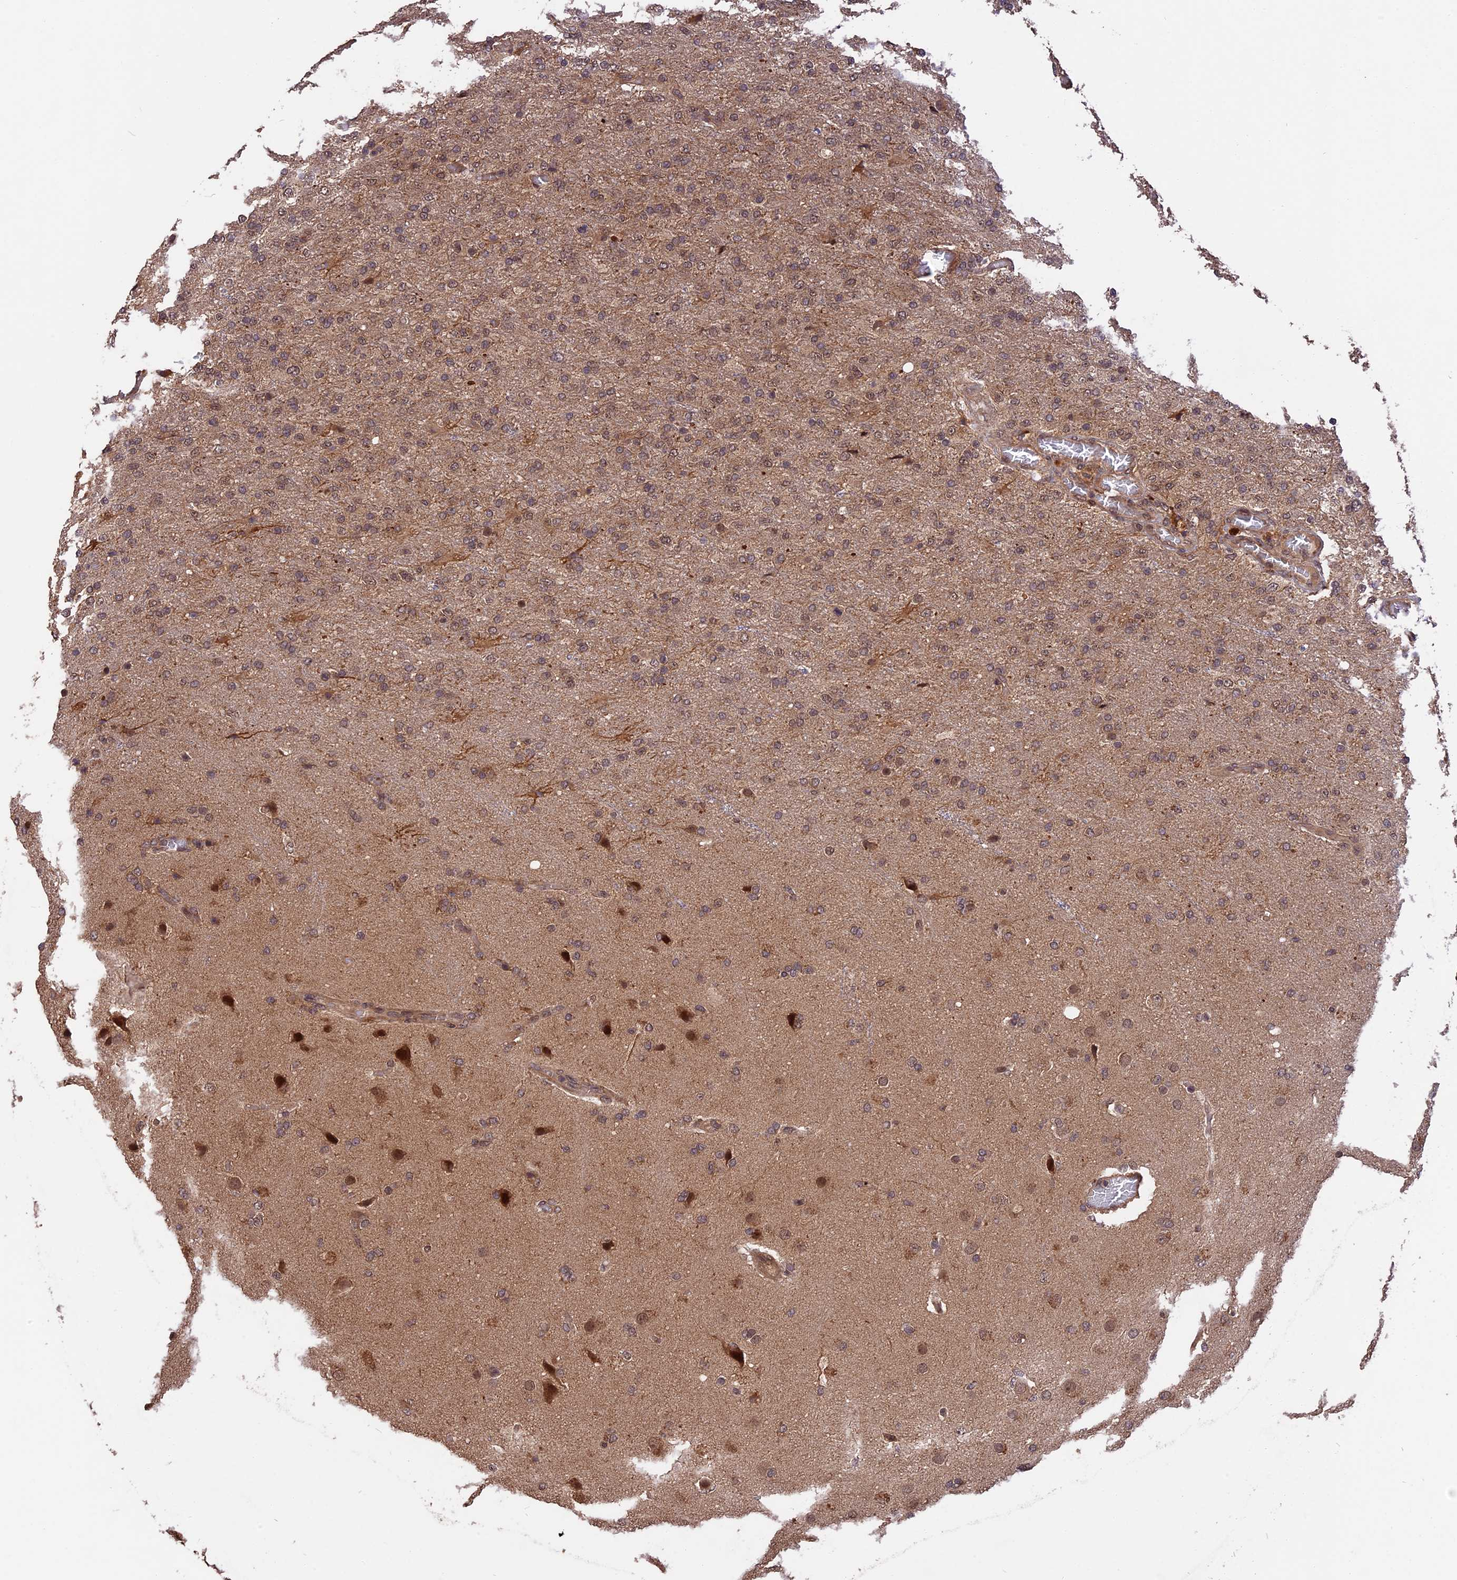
{"staining": {"intensity": "moderate", "quantity": ">75%", "location": "cytoplasmic/membranous,nuclear"}, "tissue": "glioma", "cell_type": "Tumor cells", "image_type": "cancer", "snomed": [{"axis": "morphology", "description": "Glioma, malignant, High grade"}, {"axis": "topography", "description": "Brain"}], "caption": "Immunohistochemical staining of human malignant high-grade glioma shows medium levels of moderate cytoplasmic/membranous and nuclear protein positivity in about >75% of tumor cells. (IHC, brightfield microscopy, high magnification).", "gene": "ESCO1", "patient": {"sex": "female", "age": 74}}